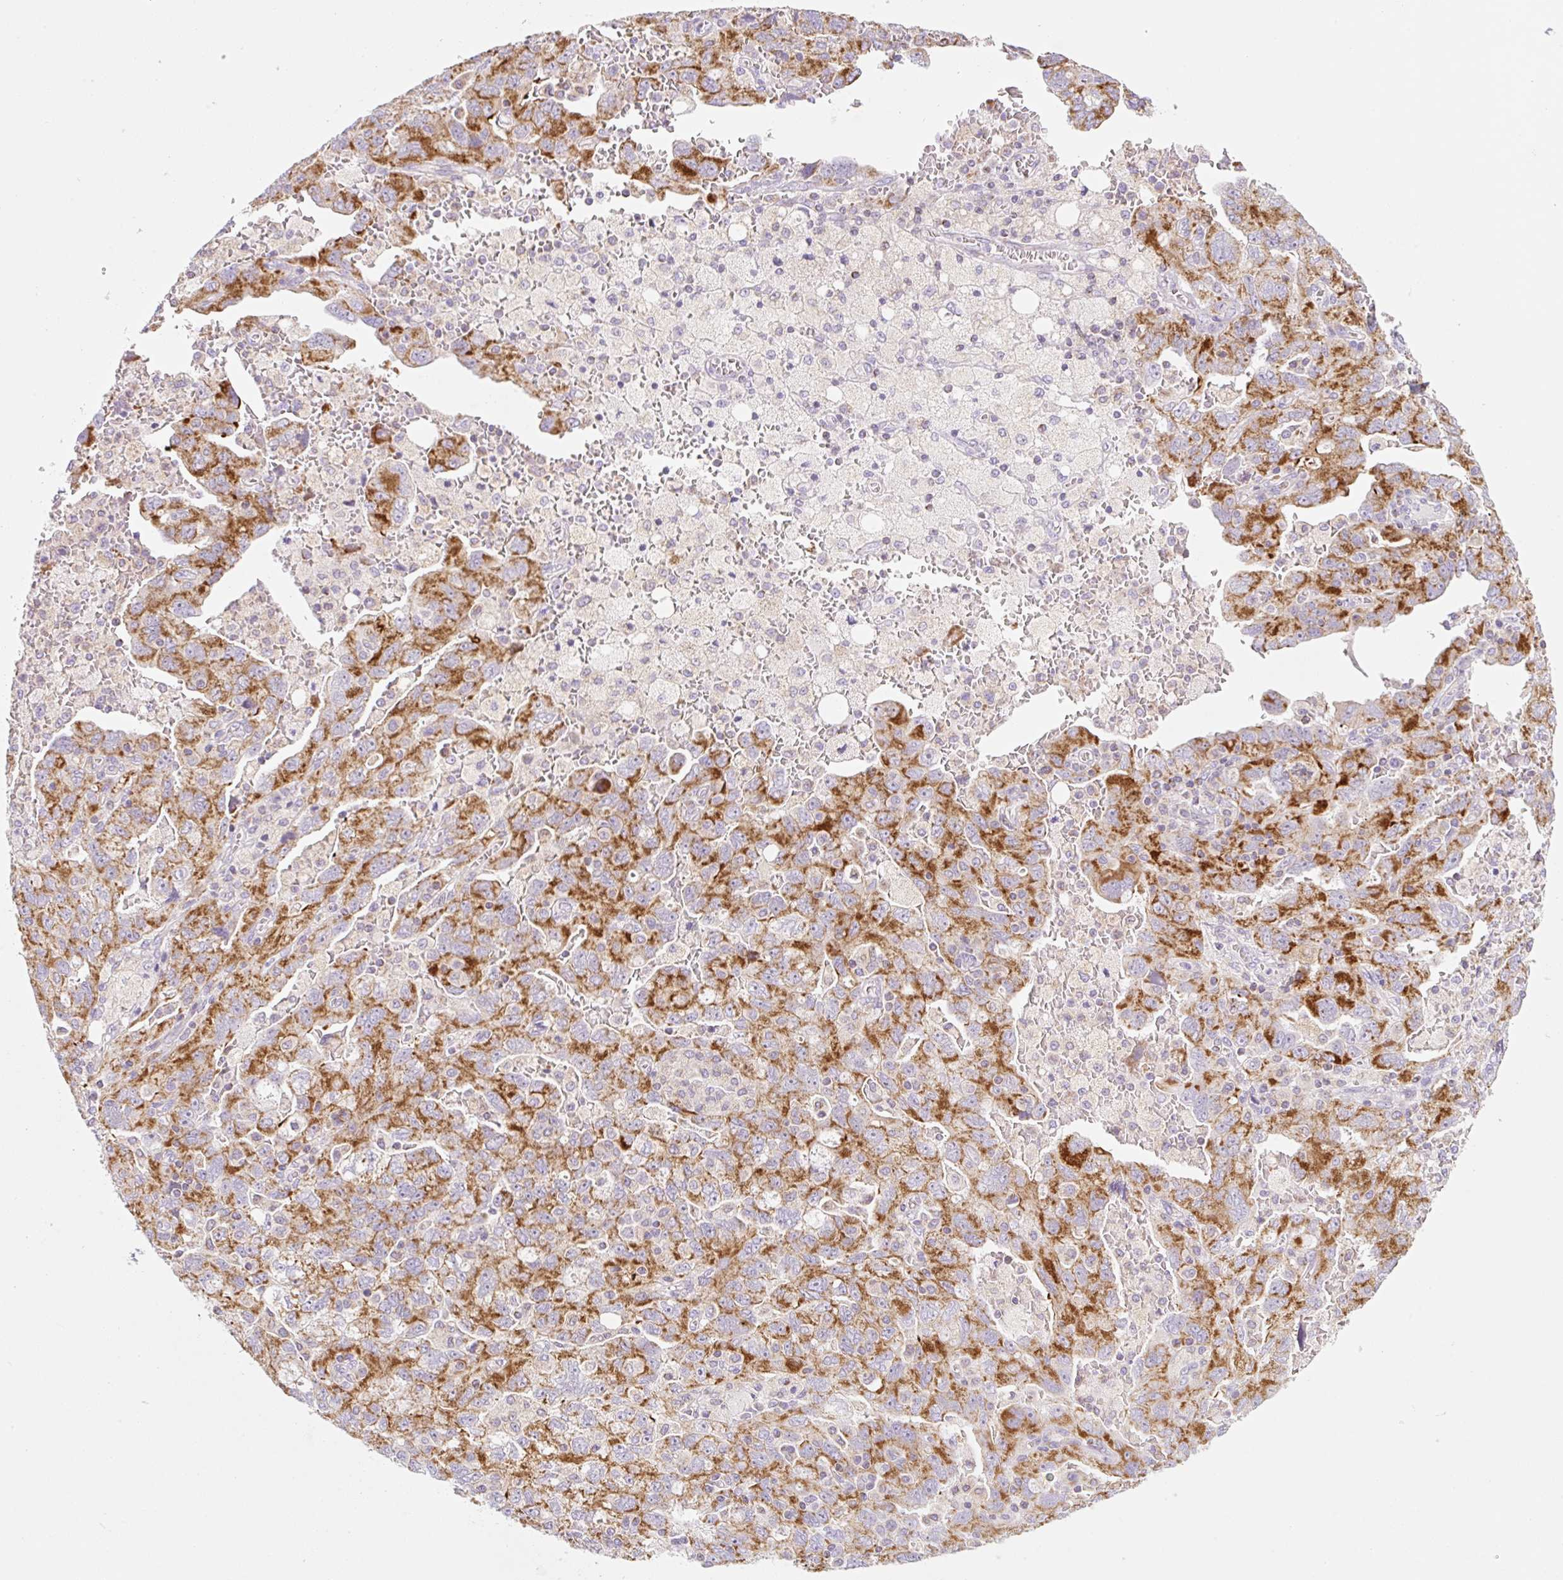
{"staining": {"intensity": "moderate", "quantity": ">75%", "location": "cytoplasmic/membranous"}, "tissue": "ovarian cancer", "cell_type": "Tumor cells", "image_type": "cancer", "snomed": [{"axis": "morphology", "description": "Carcinoma, NOS"}, {"axis": "morphology", "description": "Cystadenocarcinoma, serous, NOS"}, {"axis": "topography", "description": "Ovary"}], "caption": "The photomicrograph displays immunohistochemical staining of ovarian cancer. There is moderate cytoplasmic/membranous staining is appreciated in about >75% of tumor cells. The staining was performed using DAB, with brown indicating positive protein expression. Nuclei are stained blue with hematoxylin.", "gene": "FOCAD", "patient": {"sex": "female", "age": 69}}